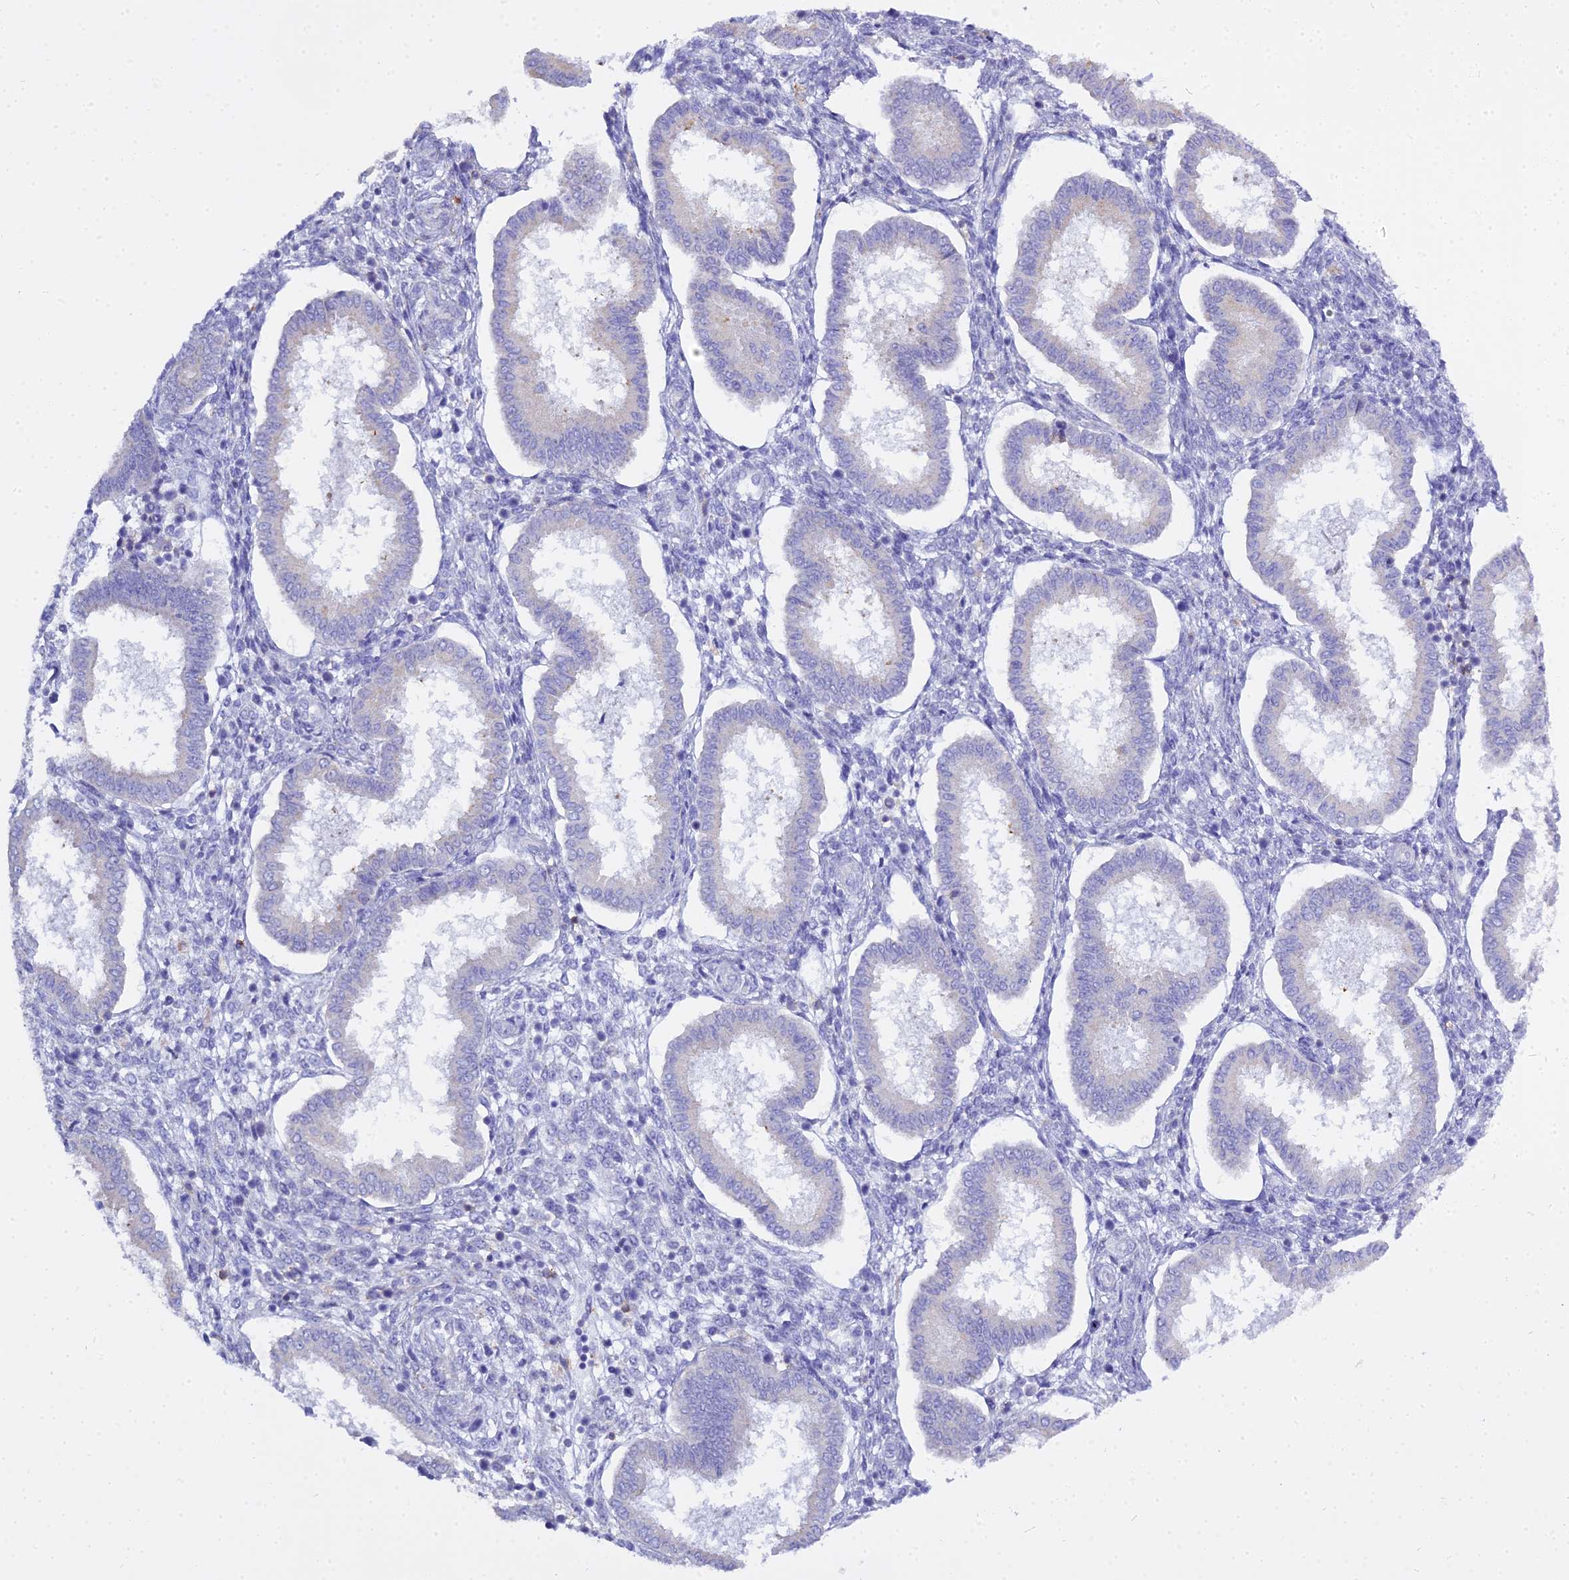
{"staining": {"intensity": "negative", "quantity": "none", "location": "none"}, "tissue": "endometrium", "cell_type": "Cells in endometrial stroma", "image_type": "normal", "snomed": [{"axis": "morphology", "description": "Normal tissue, NOS"}, {"axis": "topography", "description": "Endometrium"}], "caption": "The IHC histopathology image has no significant staining in cells in endometrial stroma of endometrium. (DAB immunohistochemistry (IHC) with hematoxylin counter stain).", "gene": "CD5", "patient": {"sex": "female", "age": 24}}